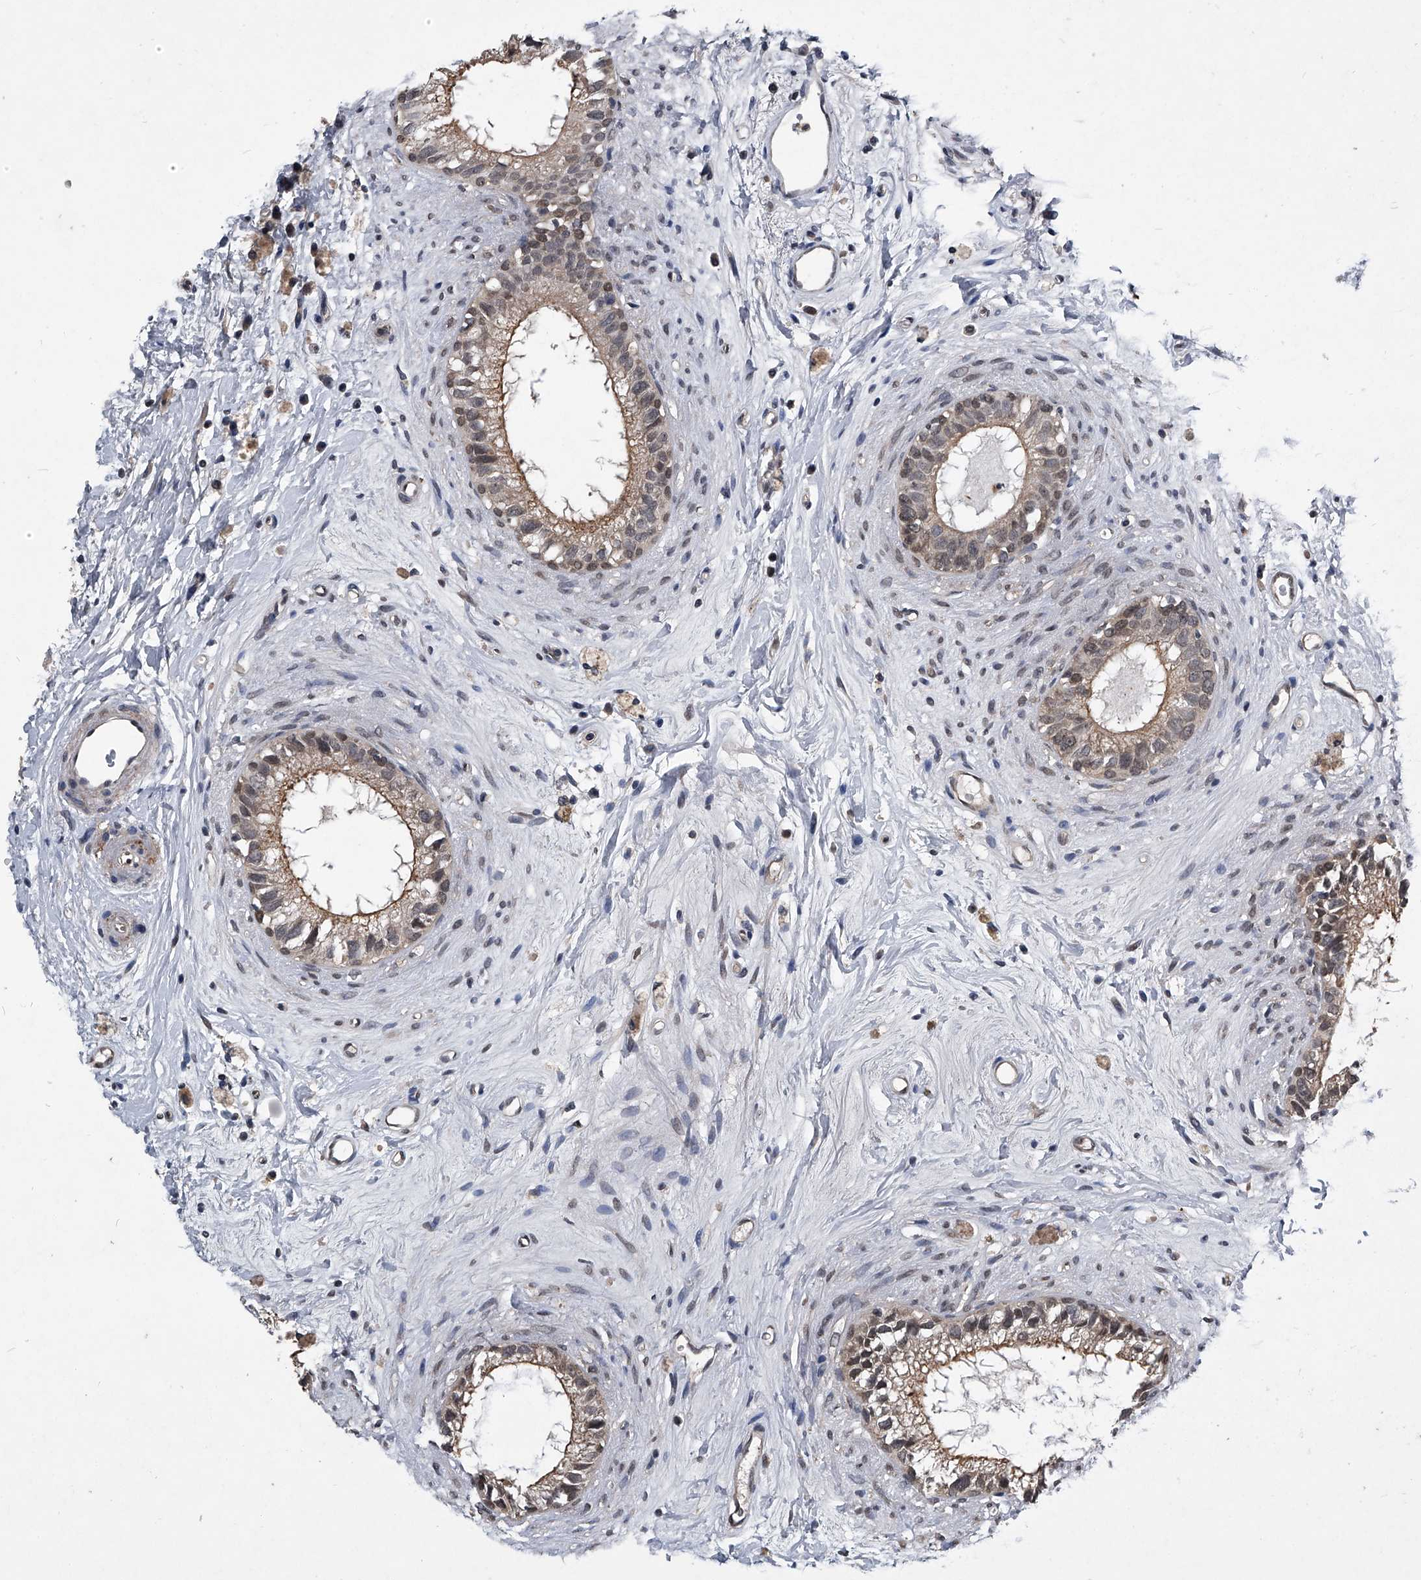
{"staining": {"intensity": "moderate", "quantity": "25%-75%", "location": "cytoplasmic/membranous,nuclear"}, "tissue": "epididymis", "cell_type": "Glandular cells", "image_type": "normal", "snomed": [{"axis": "morphology", "description": "Normal tissue, NOS"}, {"axis": "topography", "description": "Epididymis"}], "caption": "Epididymis was stained to show a protein in brown. There is medium levels of moderate cytoplasmic/membranous,nuclear expression in about 25%-75% of glandular cells. (DAB (3,3'-diaminobenzidine) IHC, brown staining for protein, blue staining for nuclei).", "gene": "TSNAX", "patient": {"sex": "male", "age": 80}}